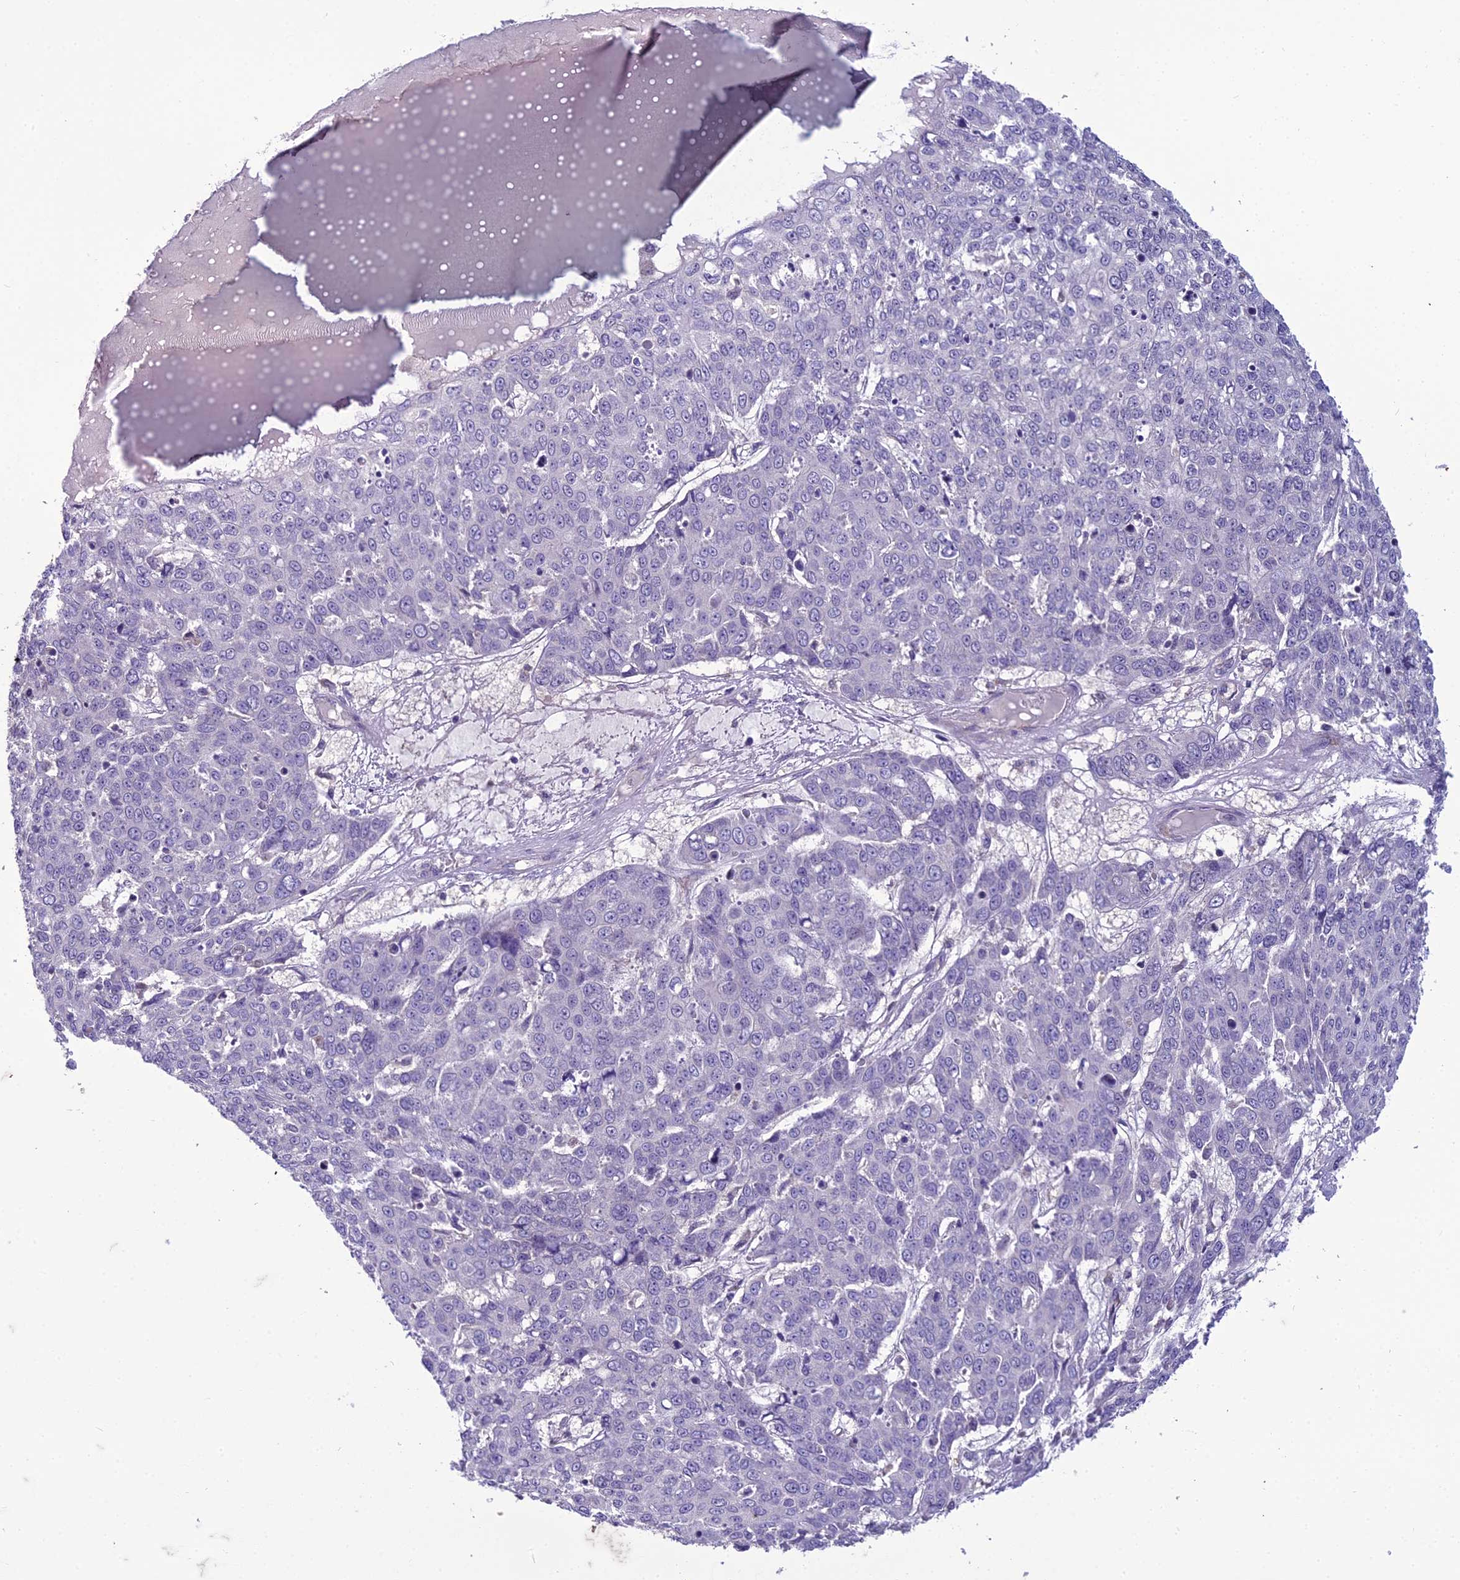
{"staining": {"intensity": "negative", "quantity": "none", "location": "none"}, "tissue": "skin cancer", "cell_type": "Tumor cells", "image_type": "cancer", "snomed": [{"axis": "morphology", "description": "Squamous cell carcinoma, NOS"}, {"axis": "topography", "description": "Skin"}], "caption": "DAB (3,3'-diaminobenzidine) immunohistochemical staining of squamous cell carcinoma (skin) reveals no significant expression in tumor cells.", "gene": "DUS2", "patient": {"sex": "male", "age": 71}}